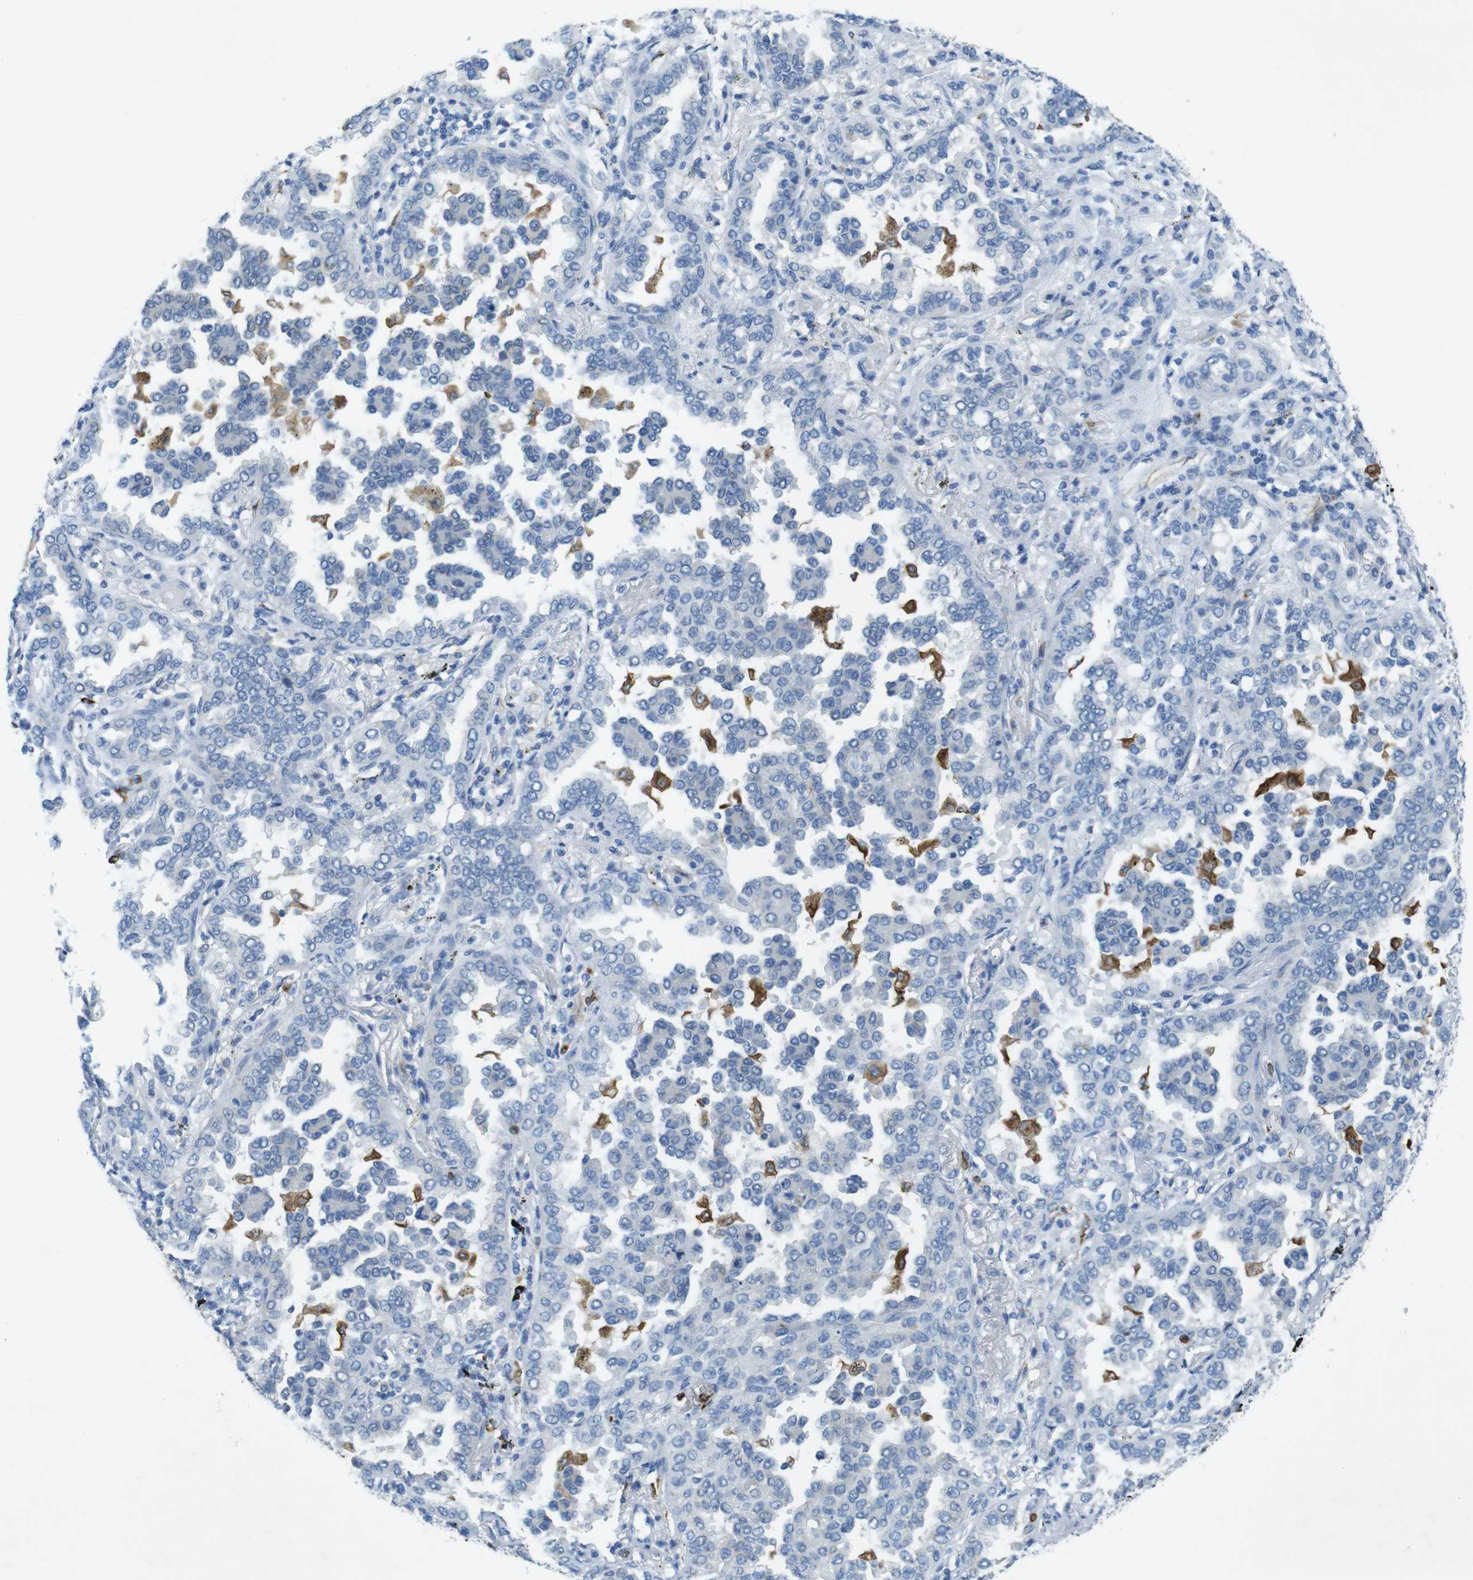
{"staining": {"intensity": "weak", "quantity": "<25%", "location": "cytoplasmic/membranous"}, "tissue": "lung cancer", "cell_type": "Tumor cells", "image_type": "cancer", "snomed": [{"axis": "morphology", "description": "Normal tissue, NOS"}, {"axis": "morphology", "description": "Adenocarcinoma, NOS"}, {"axis": "topography", "description": "Lung"}], "caption": "IHC of adenocarcinoma (lung) exhibits no positivity in tumor cells. (Immunohistochemistry, brightfield microscopy, high magnification).", "gene": "CD320", "patient": {"sex": "male", "age": 59}}